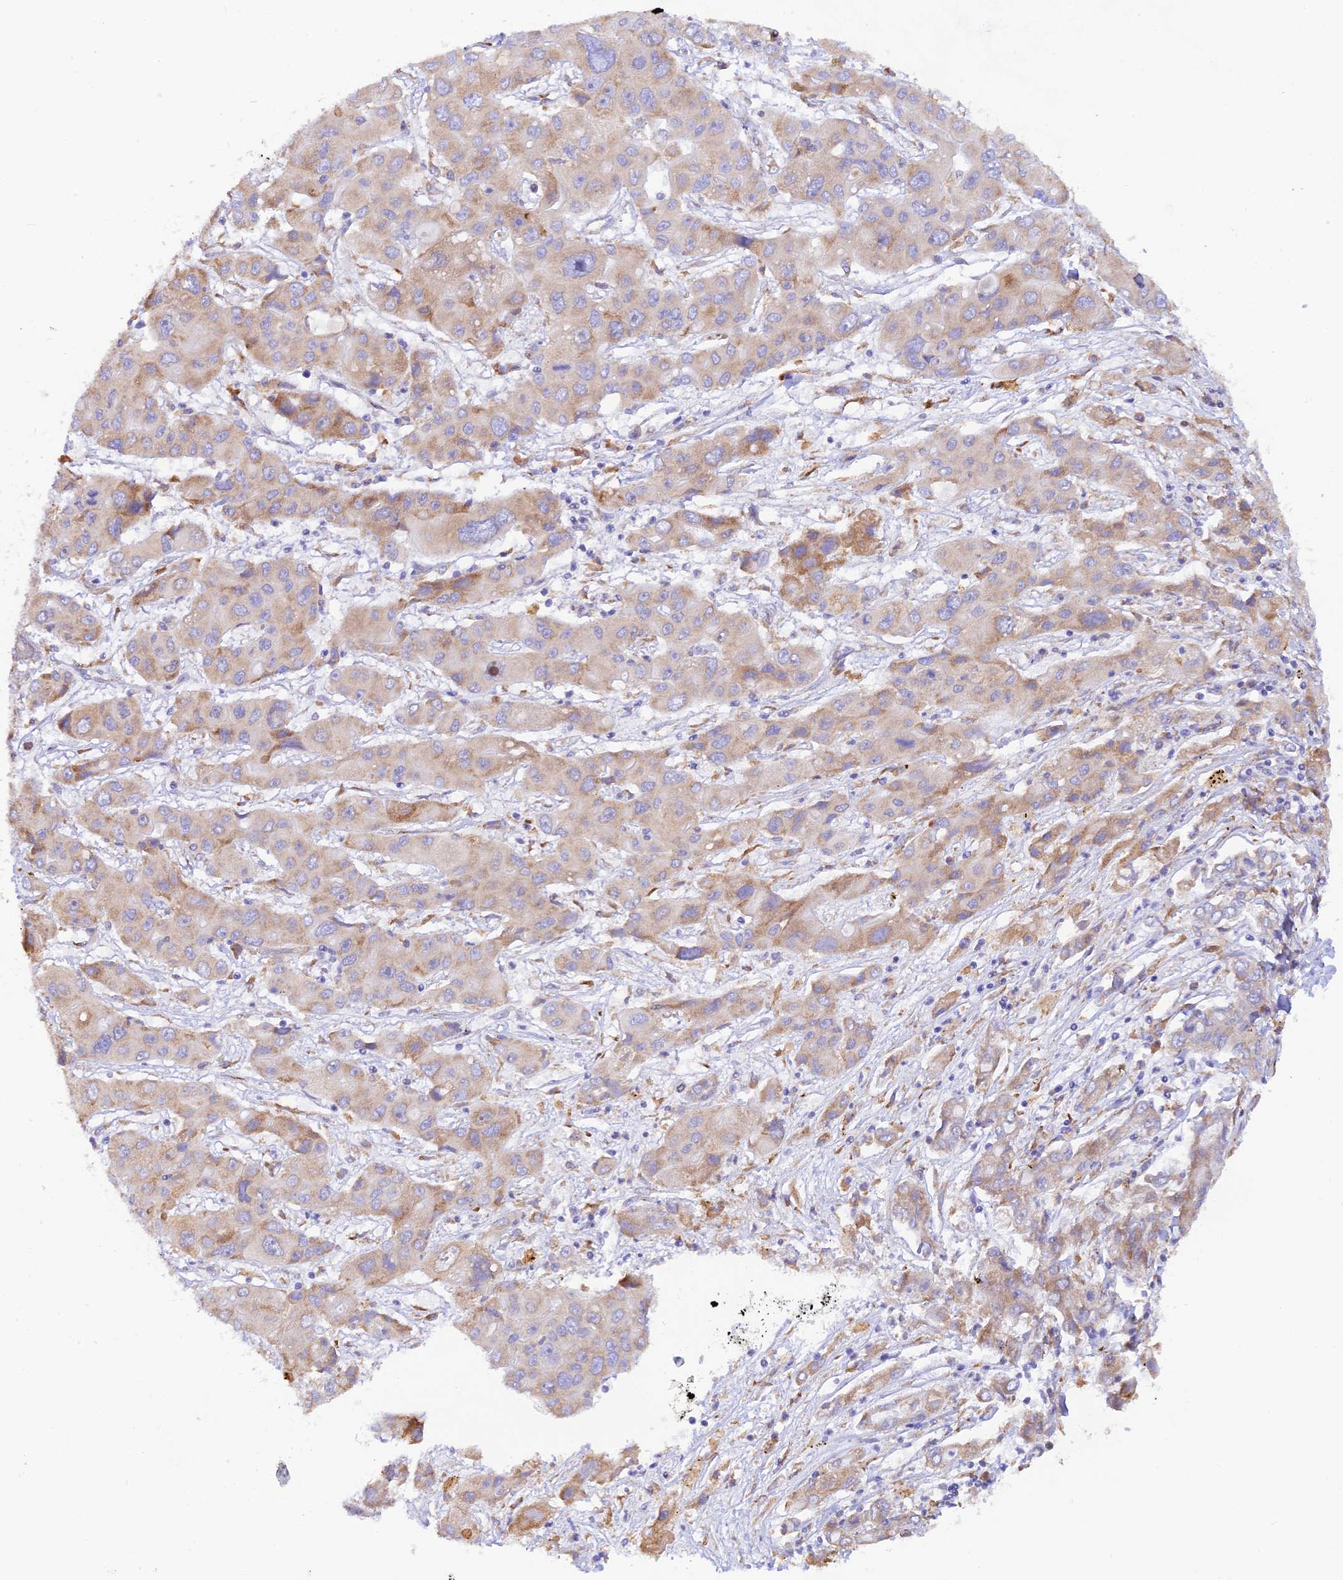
{"staining": {"intensity": "weak", "quantity": "25%-75%", "location": "cytoplasmic/membranous"}, "tissue": "liver cancer", "cell_type": "Tumor cells", "image_type": "cancer", "snomed": [{"axis": "morphology", "description": "Cholangiocarcinoma"}, {"axis": "topography", "description": "Liver"}], "caption": "Liver cancer (cholangiocarcinoma) tissue demonstrates weak cytoplasmic/membranous positivity in approximately 25%-75% of tumor cells, visualized by immunohistochemistry. (brown staining indicates protein expression, while blue staining denotes nuclei).", "gene": "RPL5", "patient": {"sex": "male", "age": 67}}